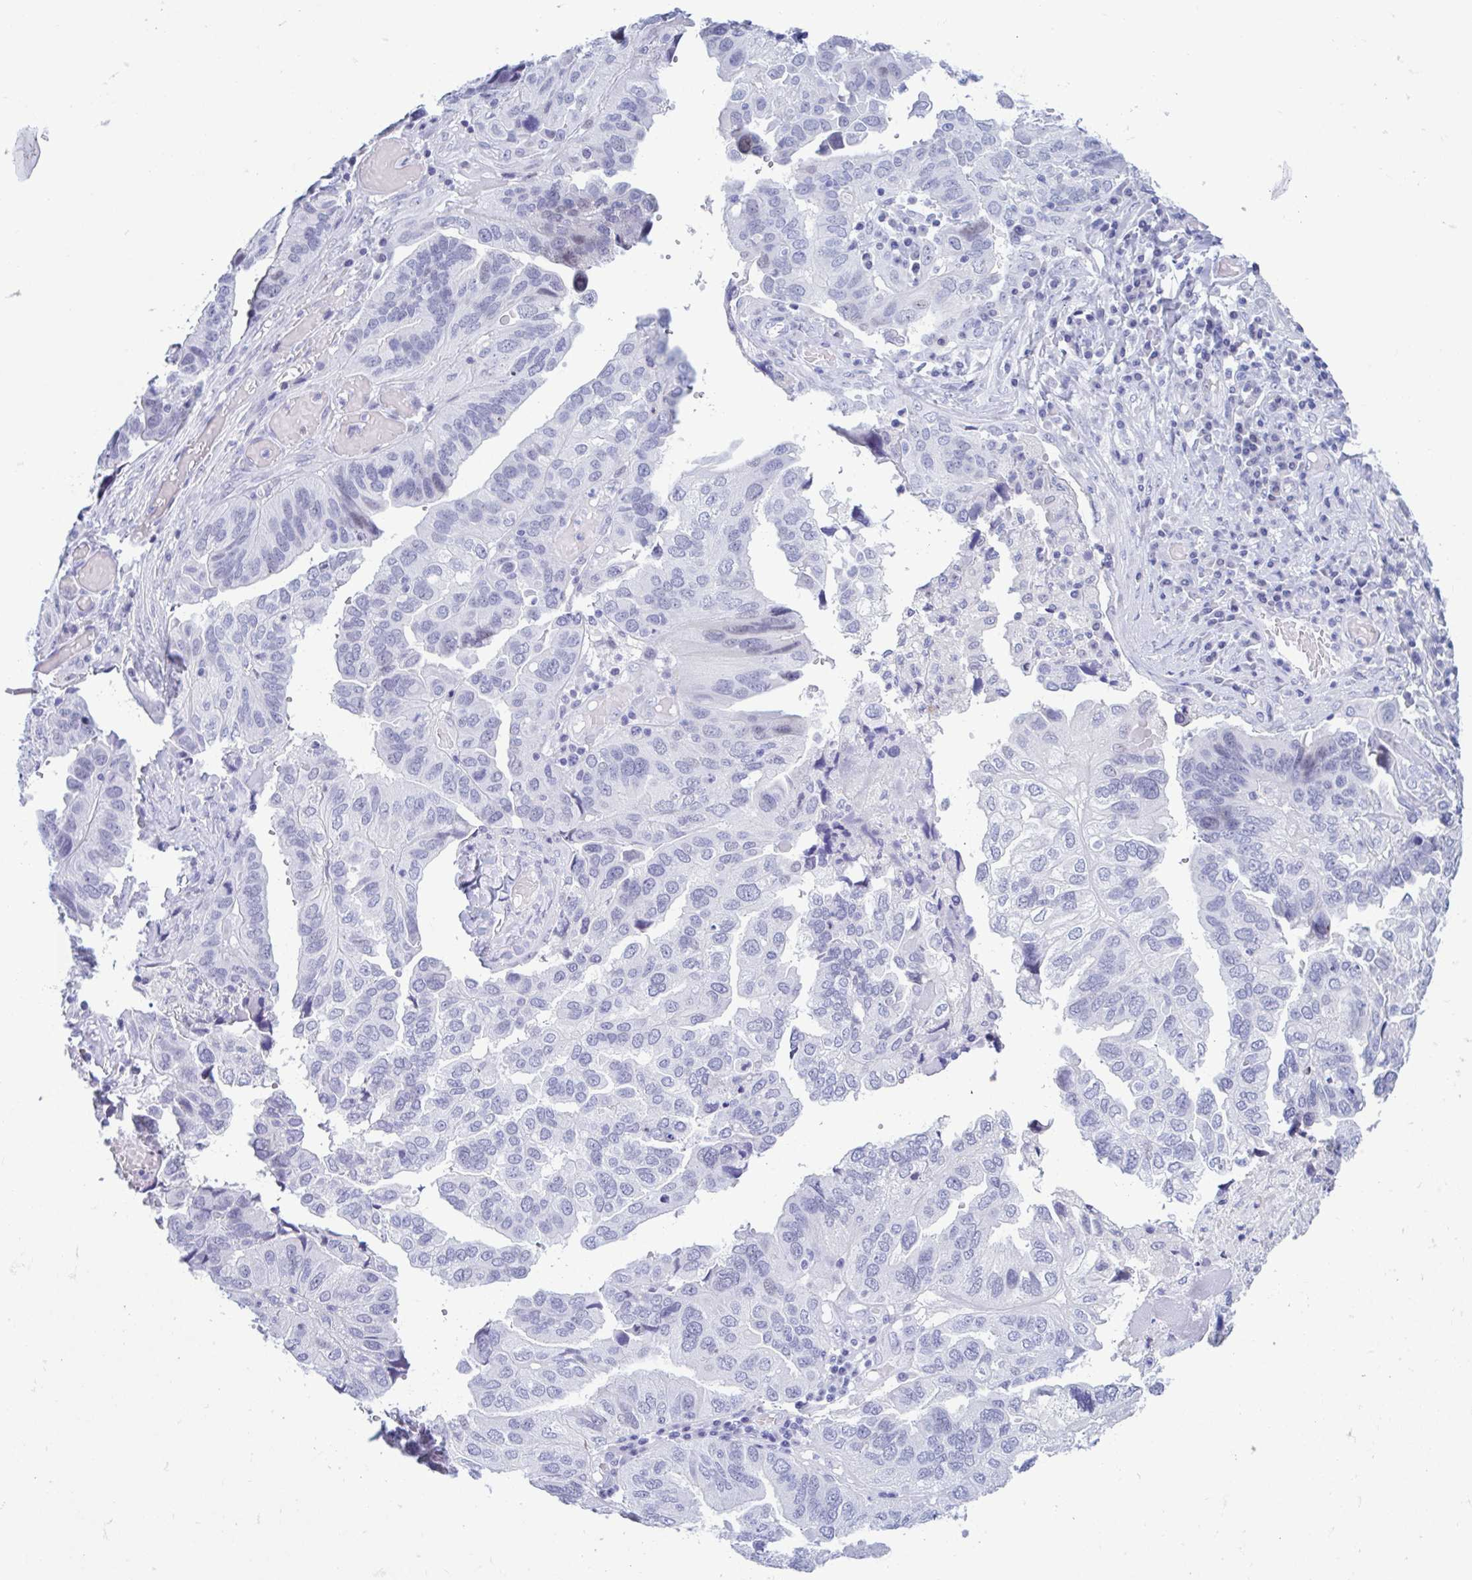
{"staining": {"intensity": "negative", "quantity": "none", "location": "none"}, "tissue": "ovarian cancer", "cell_type": "Tumor cells", "image_type": "cancer", "snomed": [{"axis": "morphology", "description": "Cystadenocarcinoma, serous, NOS"}, {"axis": "topography", "description": "Ovary"}], "caption": "Micrograph shows no significant protein staining in tumor cells of ovarian serous cystadenocarcinoma. Nuclei are stained in blue.", "gene": "PERM1", "patient": {"sex": "female", "age": 79}}